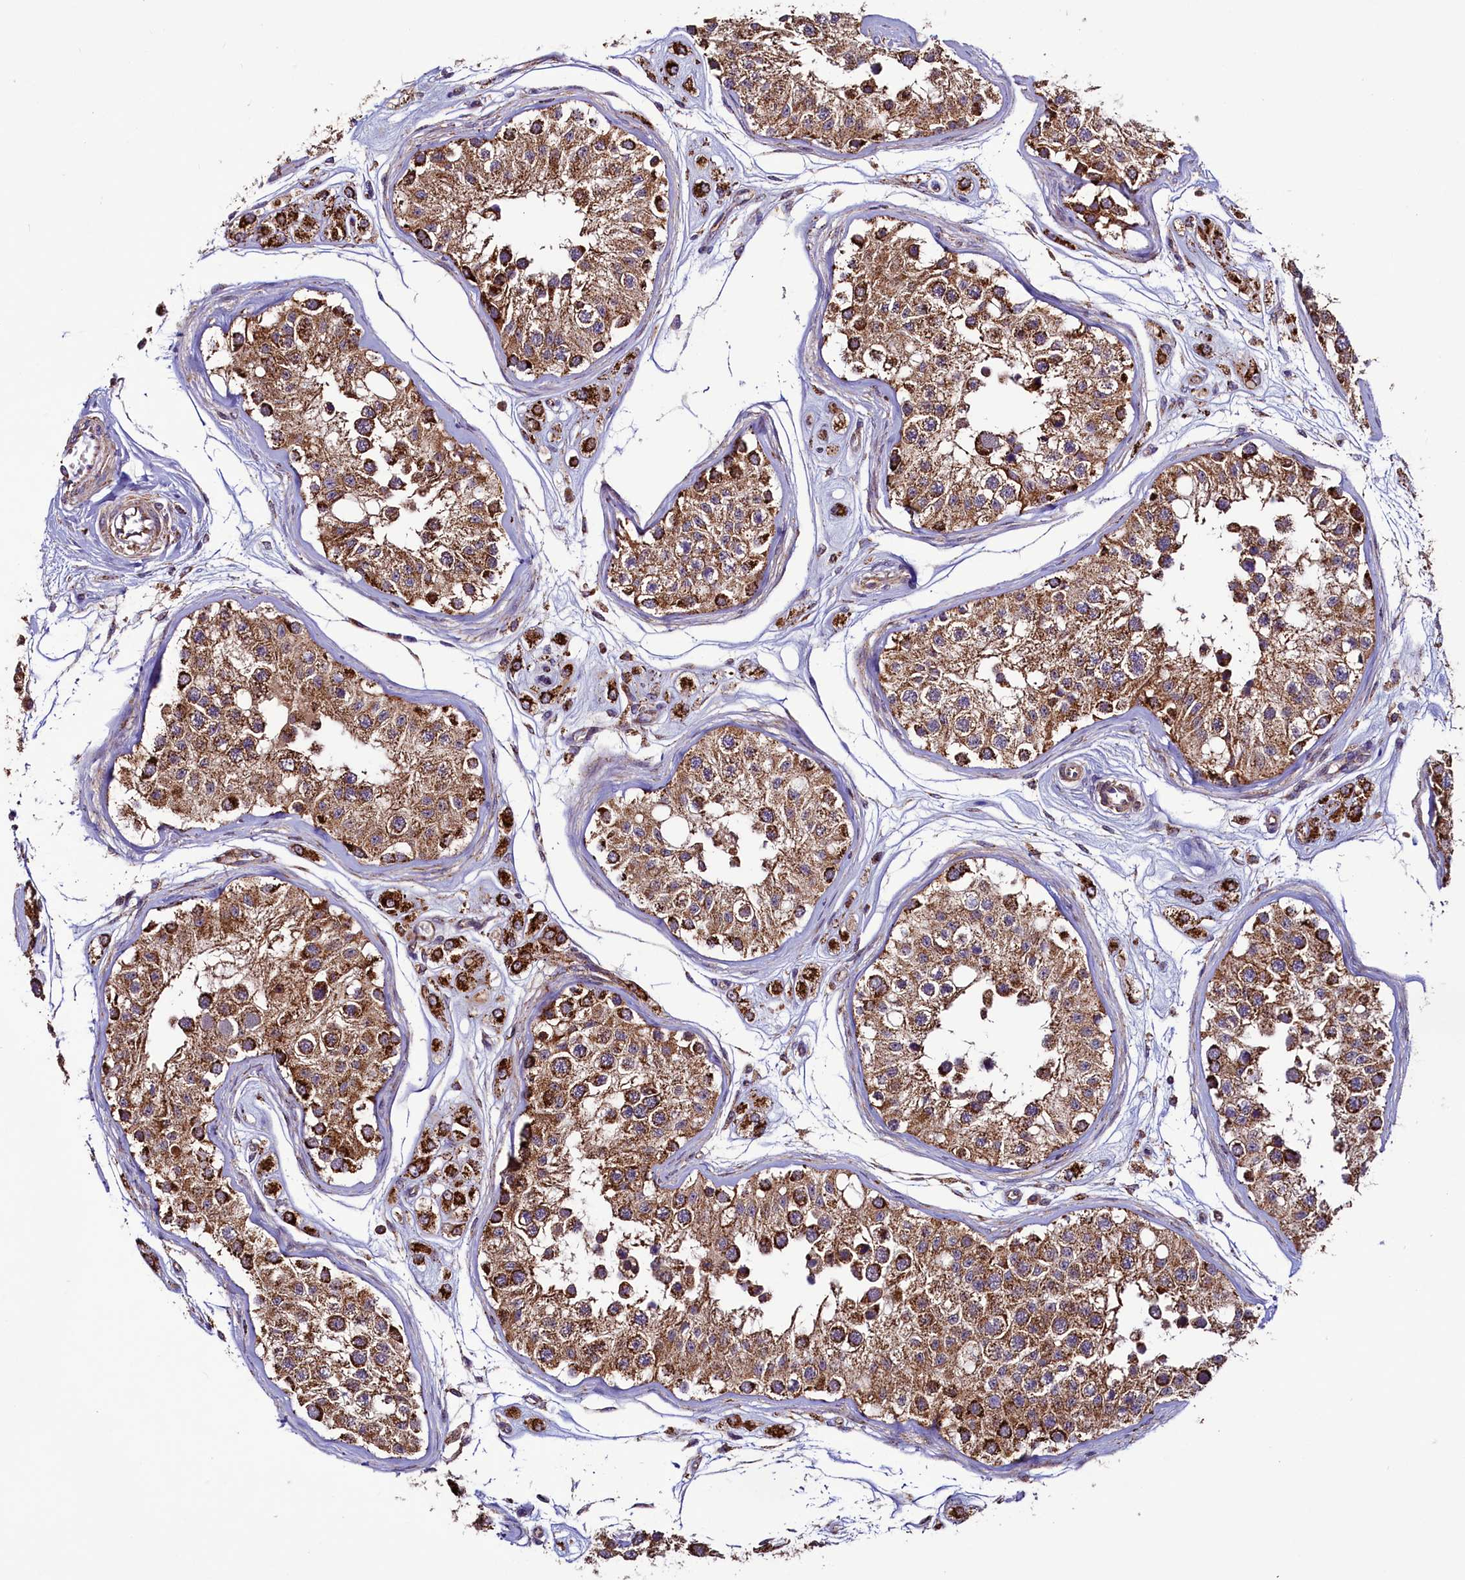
{"staining": {"intensity": "moderate", "quantity": ">75%", "location": "cytoplasmic/membranous"}, "tissue": "testis", "cell_type": "Cells in seminiferous ducts", "image_type": "normal", "snomed": [{"axis": "morphology", "description": "Normal tissue, NOS"}, {"axis": "morphology", "description": "Adenocarcinoma, metastatic, NOS"}, {"axis": "topography", "description": "Testis"}], "caption": "A brown stain labels moderate cytoplasmic/membranous staining of a protein in cells in seminiferous ducts of normal testis.", "gene": "STARD5", "patient": {"sex": "male", "age": 26}}